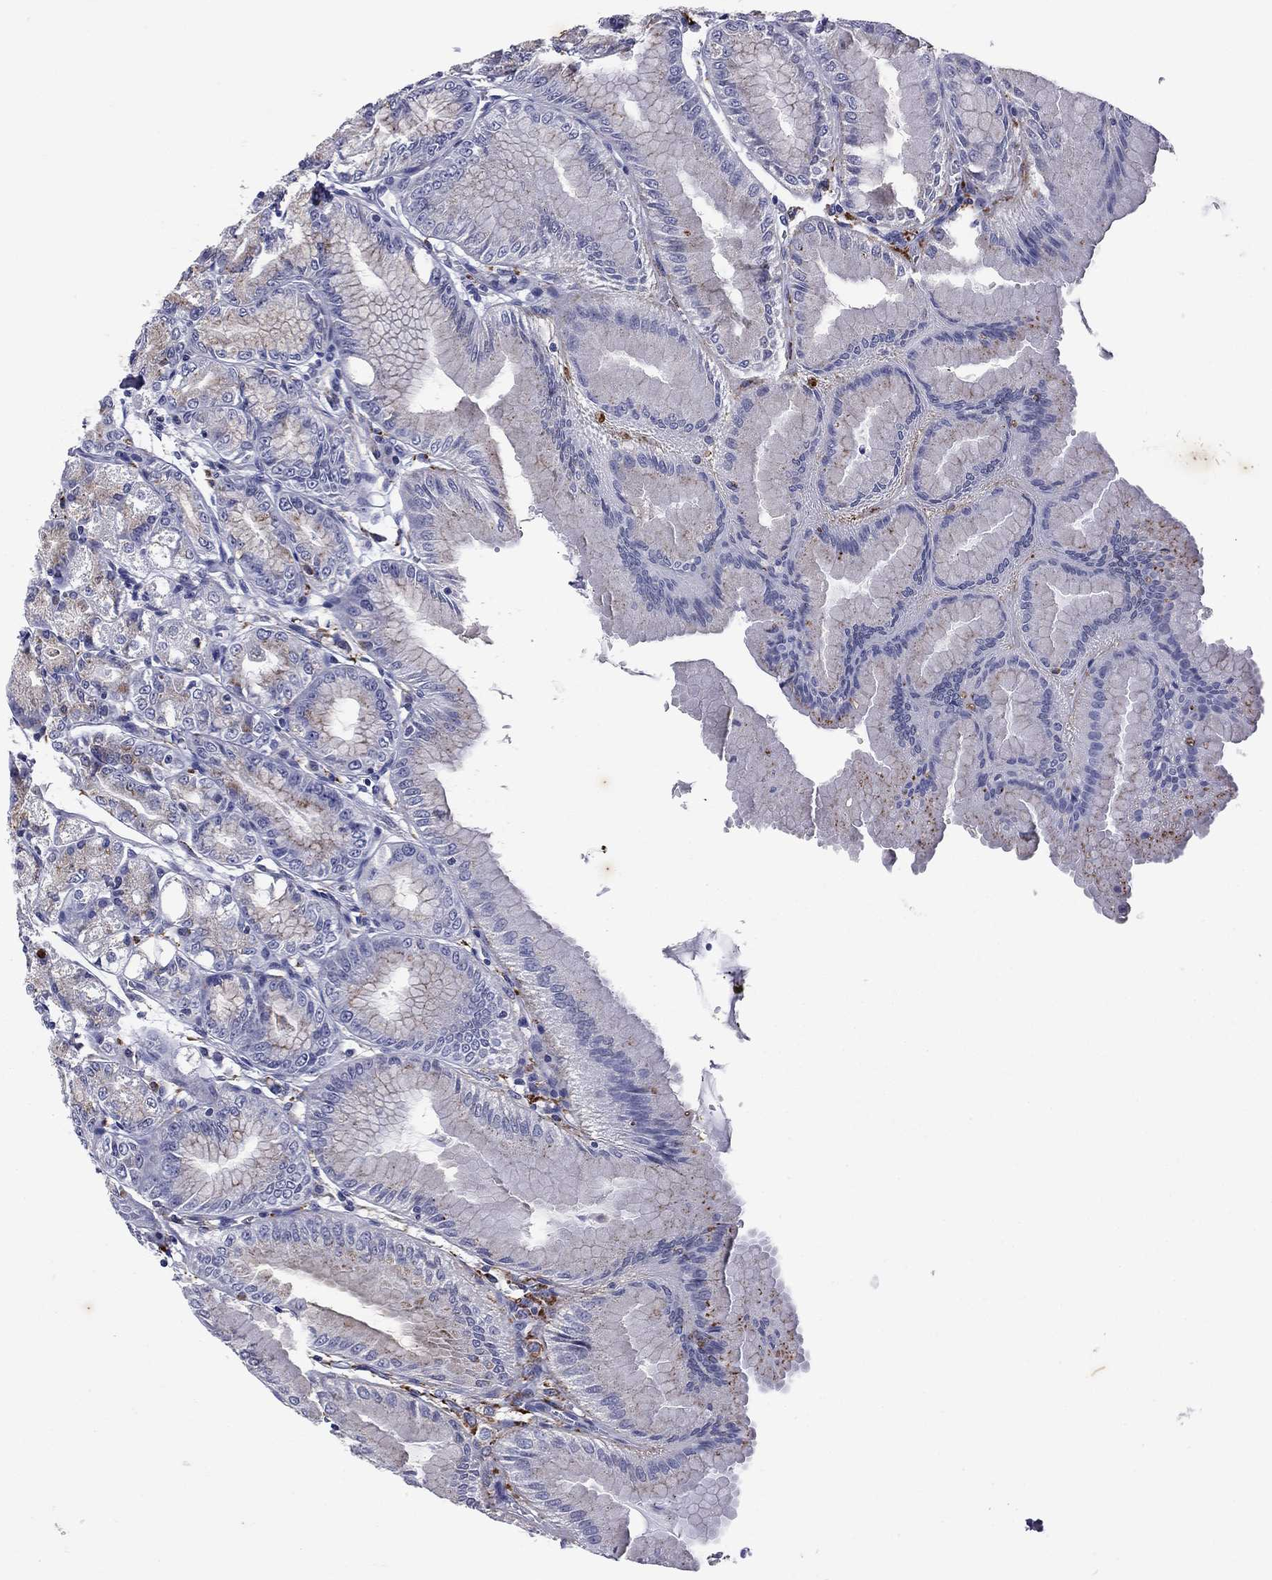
{"staining": {"intensity": "negative", "quantity": "none", "location": "none"}, "tissue": "stomach", "cell_type": "Glandular cells", "image_type": "normal", "snomed": [{"axis": "morphology", "description": "Normal tissue, NOS"}, {"axis": "topography", "description": "Stomach"}], "caption": "The histopathology image displays no significant positivity in glandular cells of stomach.", "gene": "MADCAM1", "patient": {"sex": "male", "age": 71}}